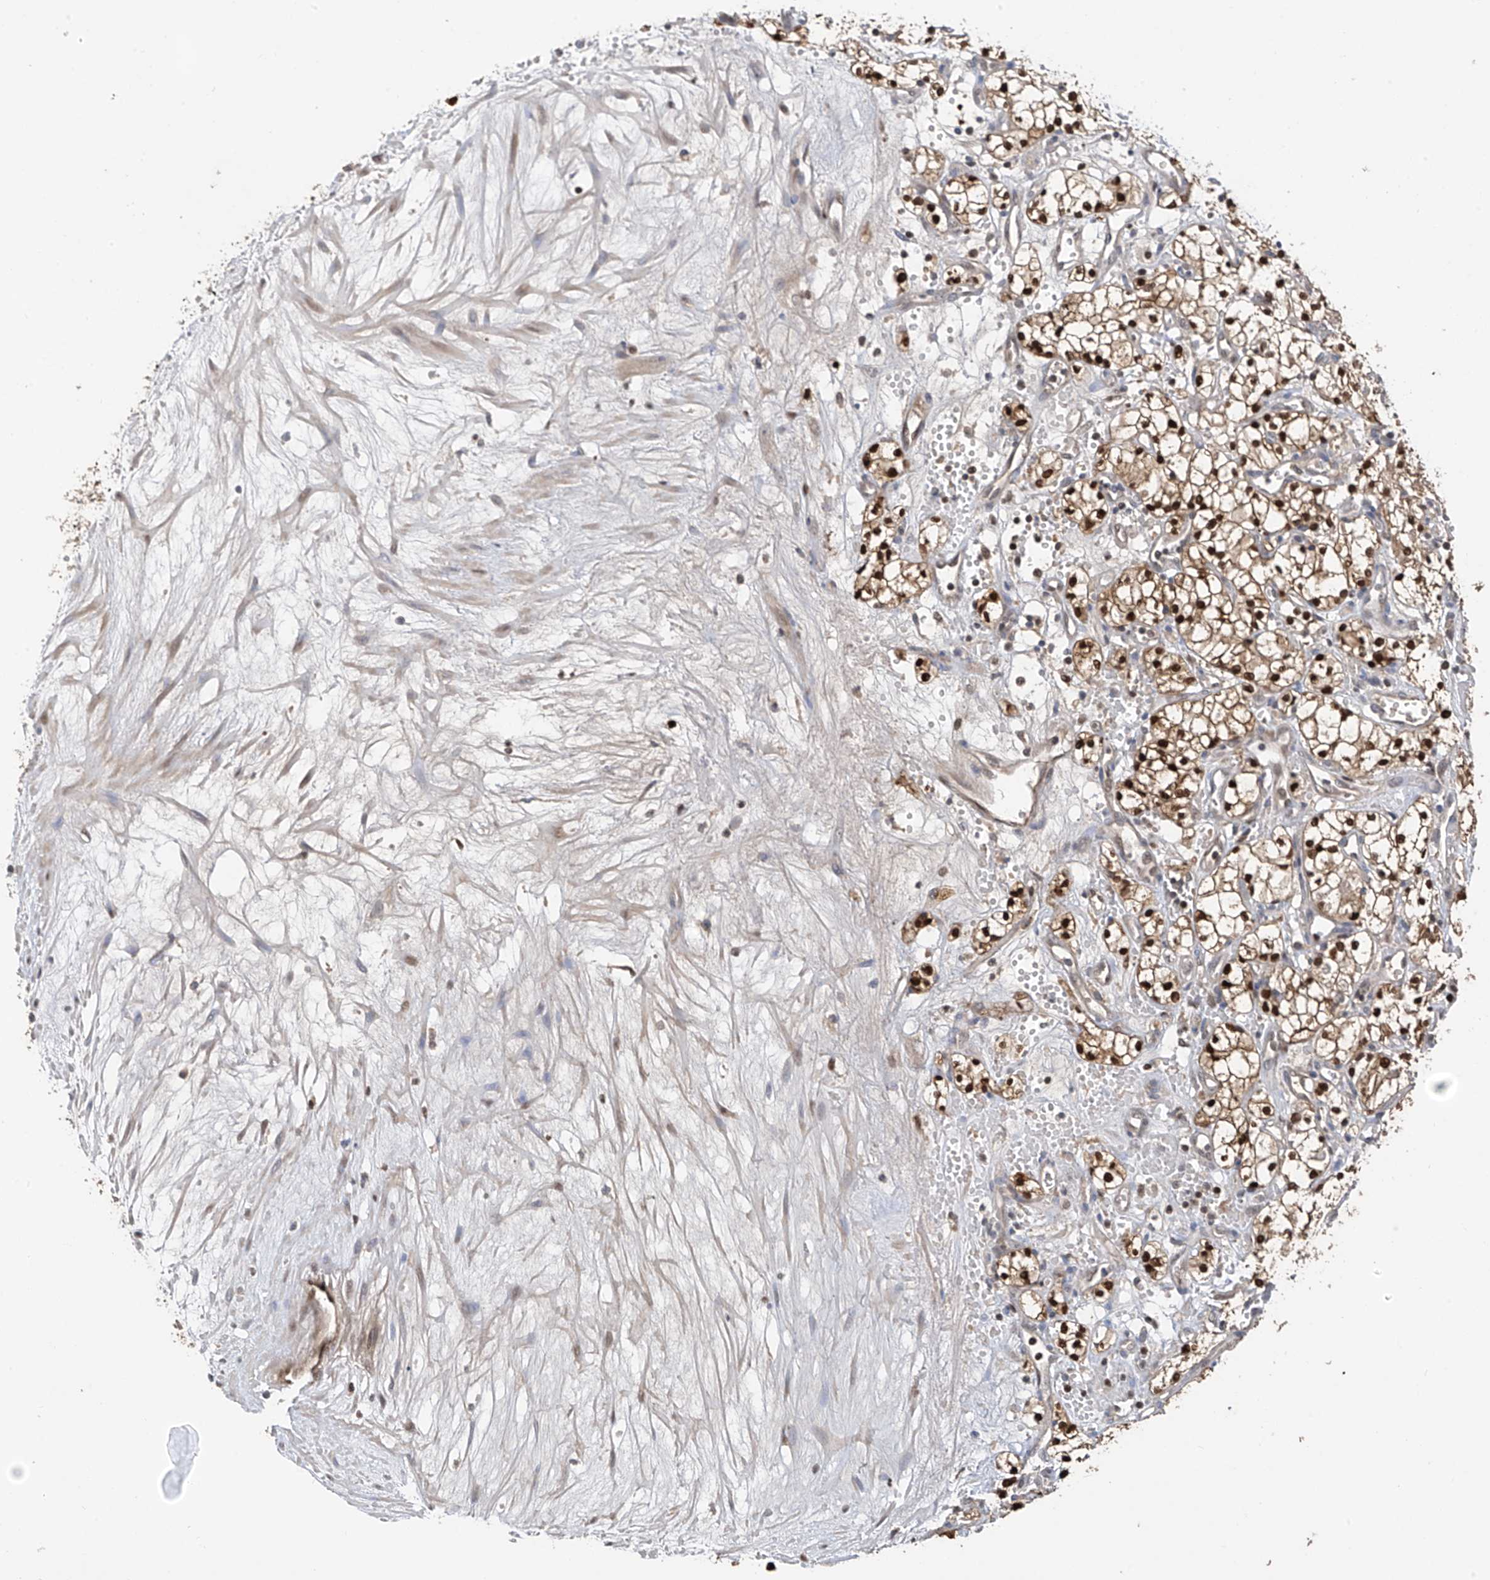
{"staining": {"intensity": "moderate", "quantity": ">75%", "location": "cytoplasmic/membranous,nuclear"}, "tissue": "renal cancer", "cell_type": "Tumor cells", "image_type": "cancer", "snomed": [{"axis": "morphology", "description": "Adenocarcinoma, NOS"}, {"axis": "topography", "description": "Kidney"}], "caption": "Moderate cytoplasmic/membranous and nuclear protein positivity is present in approximately >75% of tumor cells in renal cancer (adenocarcinoma).", "gene": "PMM1", "patient": {"sex": "male", "age": 59}}